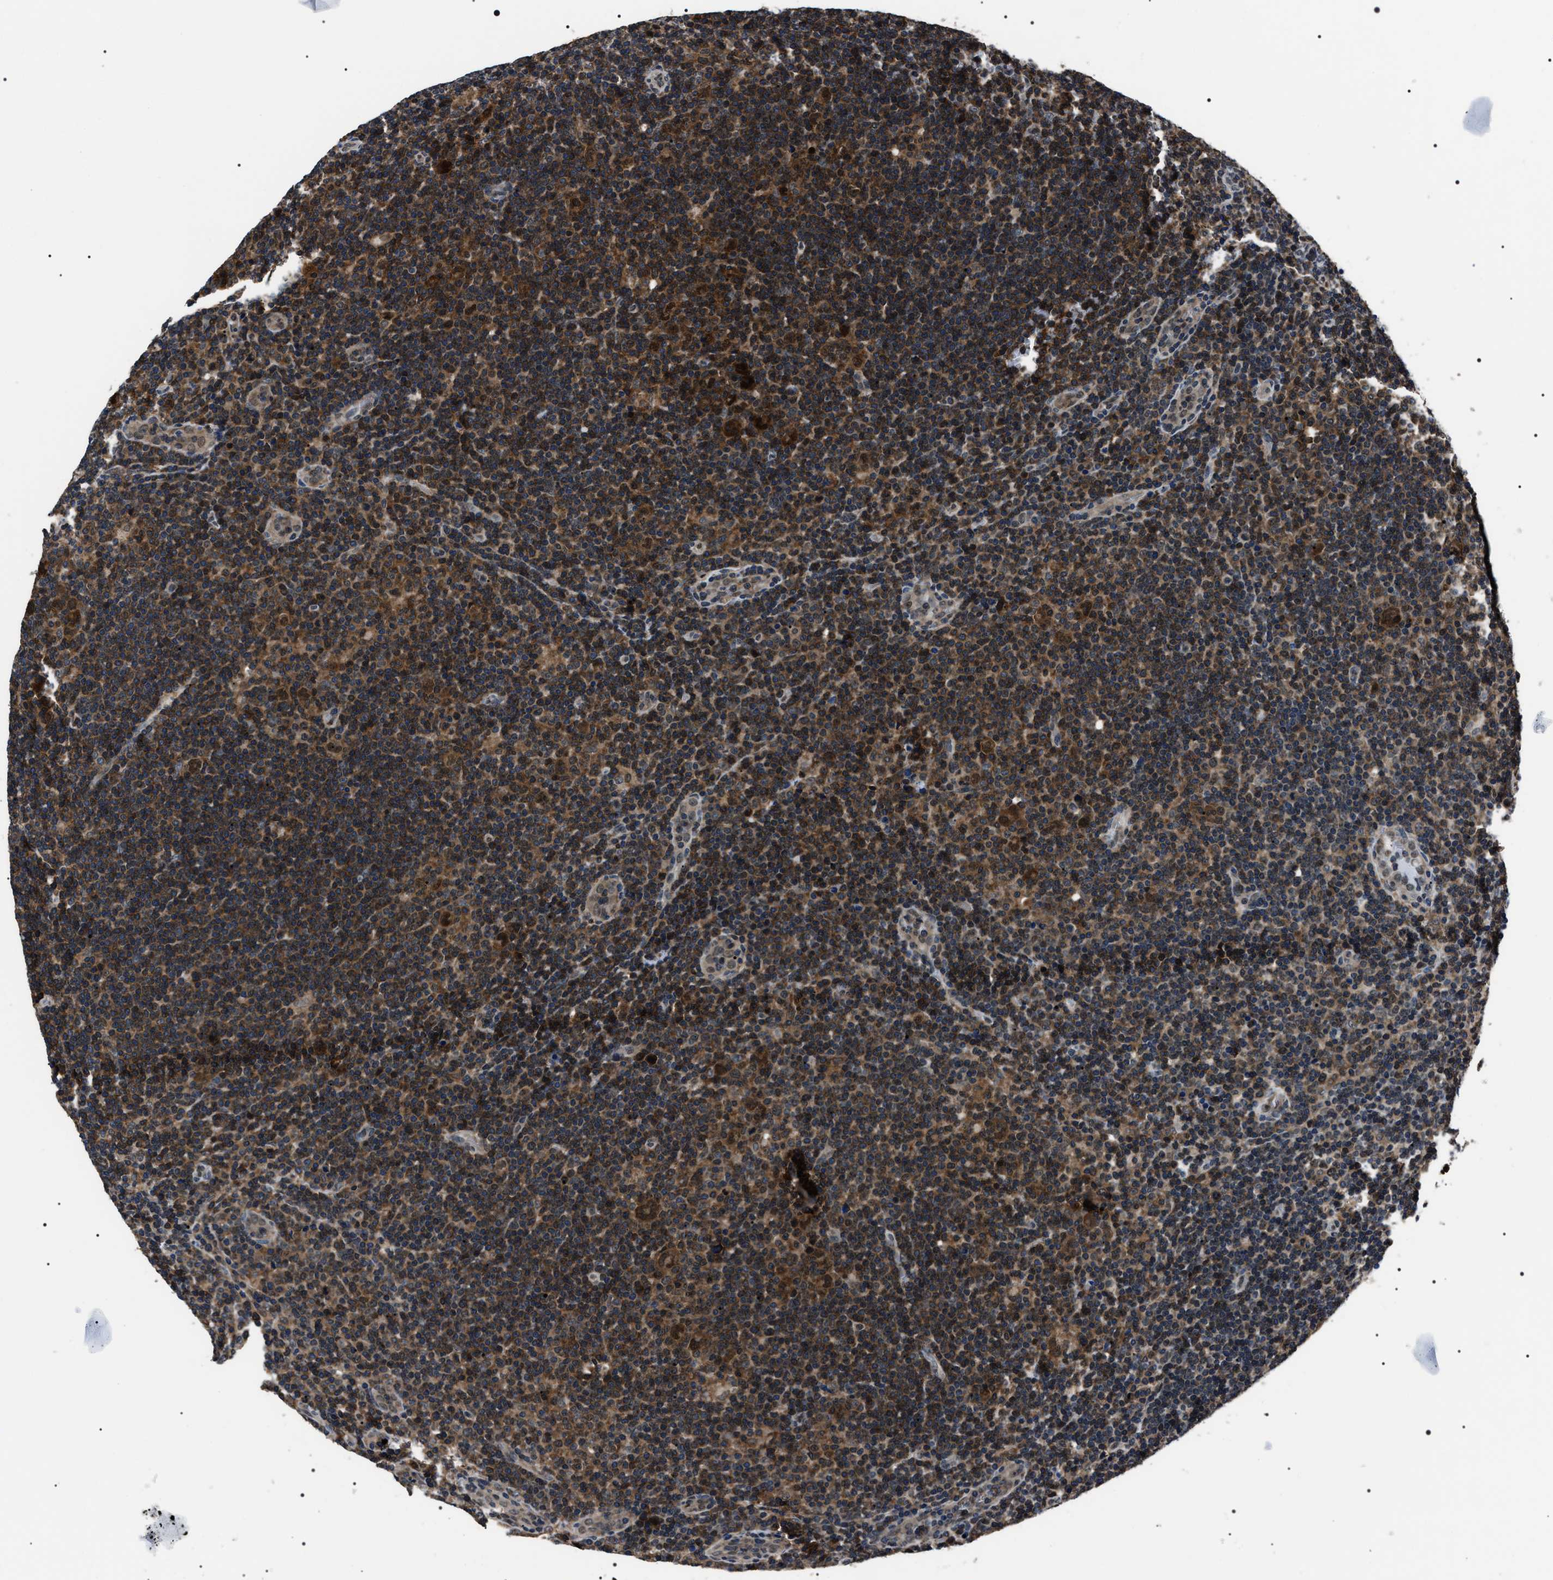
{"staining": {"intensity": "strong", "quantity": ">75%", "location": "cytoplasmic/membranous,nuclear"}, "tissue": "lymphoma", "cell_type": "Tumor cells", "image_type": "cancer", "snomed": [{"axis": "morphology", "description": "Hodgkin's disease, NOS"}, {"axis": "topography", "description": "Lymph node"}], "caption": "The histopathology image reveals a brown stain indicating the presence of a protein in the cytoplasmic/membranous and nuclear of tumor cells in lymphoma. (Brightfield microscopy of DAB IHC at high magnification).", "gene": "SIPA1", "patient": {"sex": "female", "age": 57}}